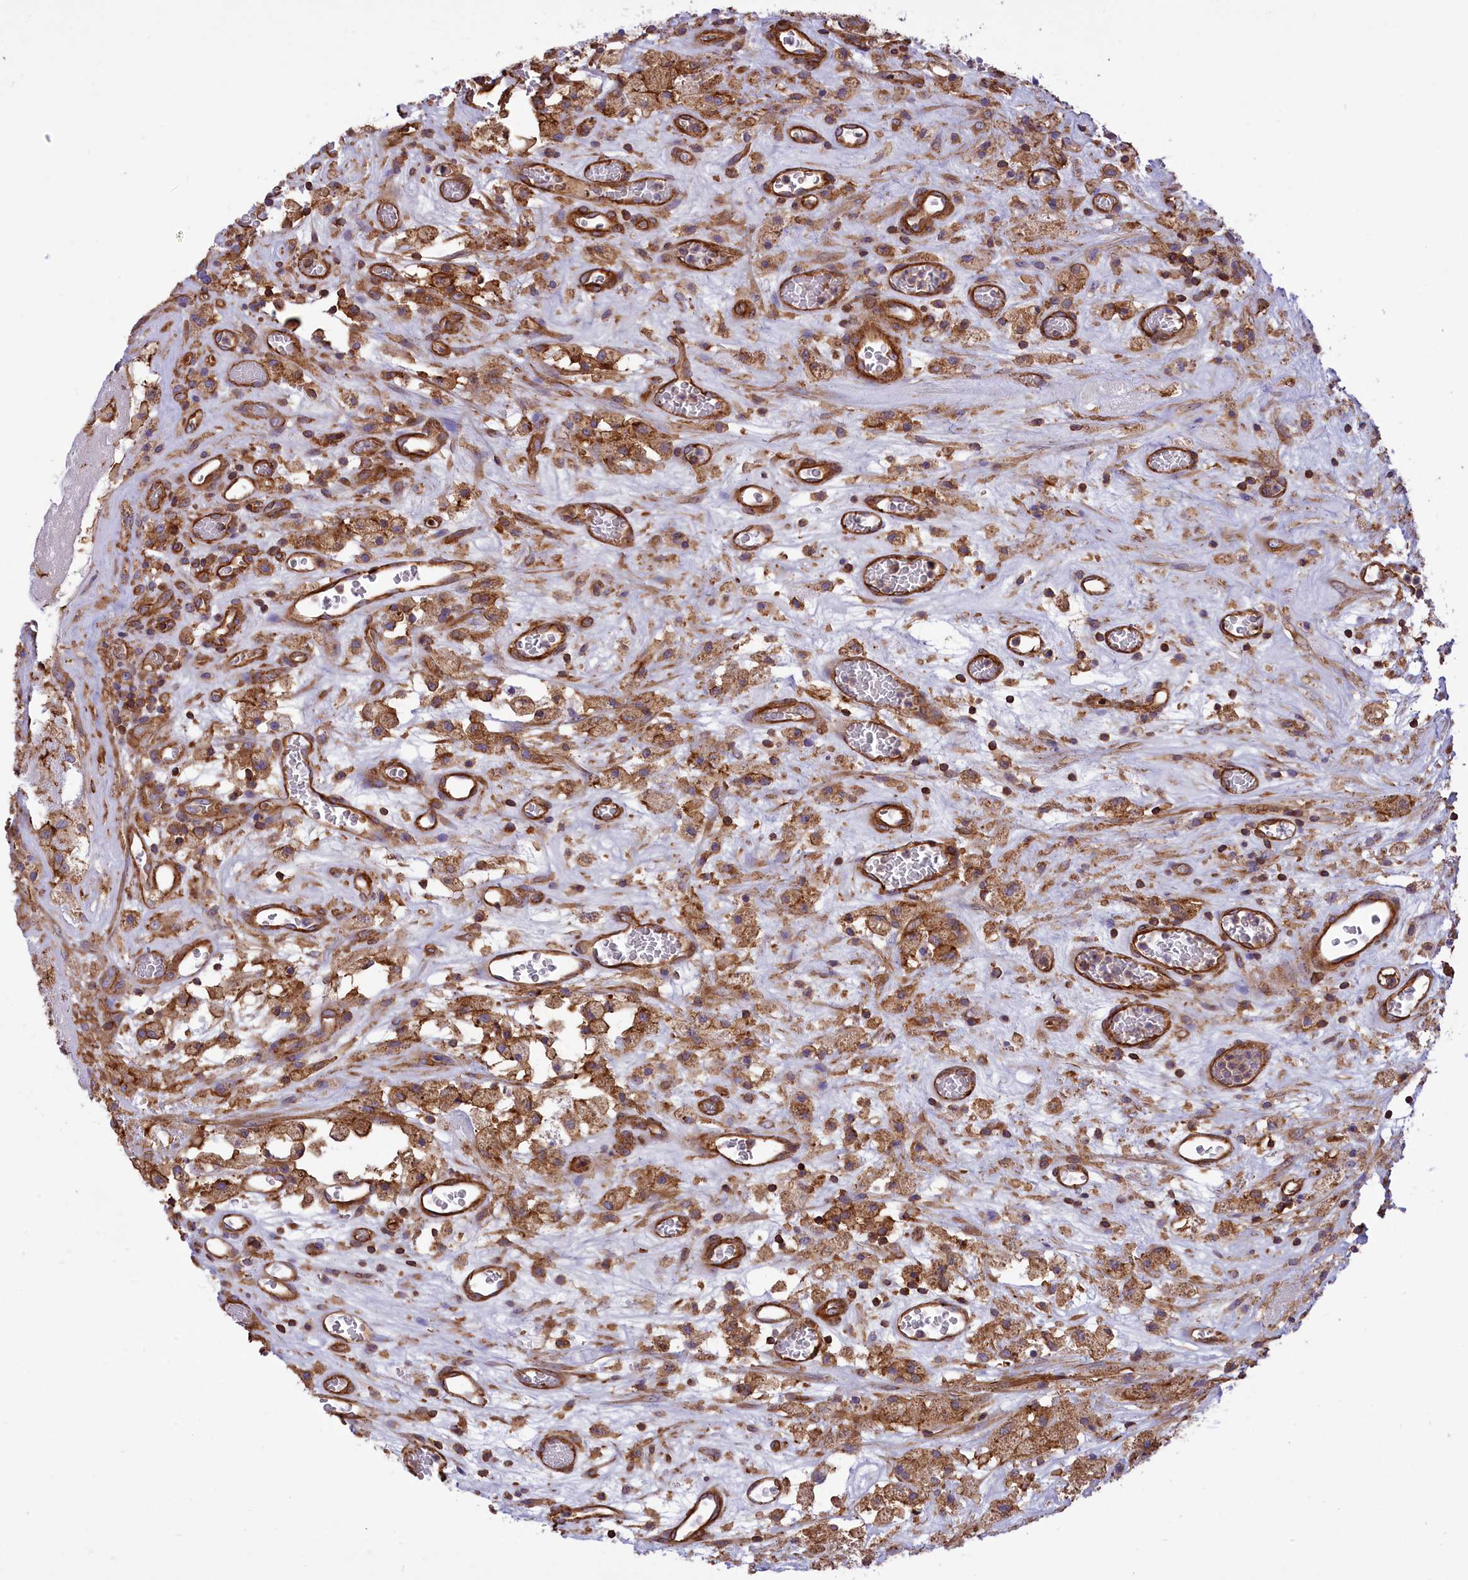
{"staining": {"intensity": "moderate", "quantity": ">75%", "location": "cytoplasmic/membranous"}, "tissue": "glioma", "cell_type": "Tumor cells", "image_type": "cancer", "snomed": [{"axis": "morphology", "description": "Glioma, malignant, High grade"}, {"axis": "topography", "description": "Brain"}], "caption": "Protein staining of glioma tissue displays moderate cytoplasmic/membranous positivity in about >75% of tumor cells. (Brightfield microscopy of DAB IHC at high magnification).", "gene": "SEPTIN9", "patient": {"sex": "male", "age": 76}}